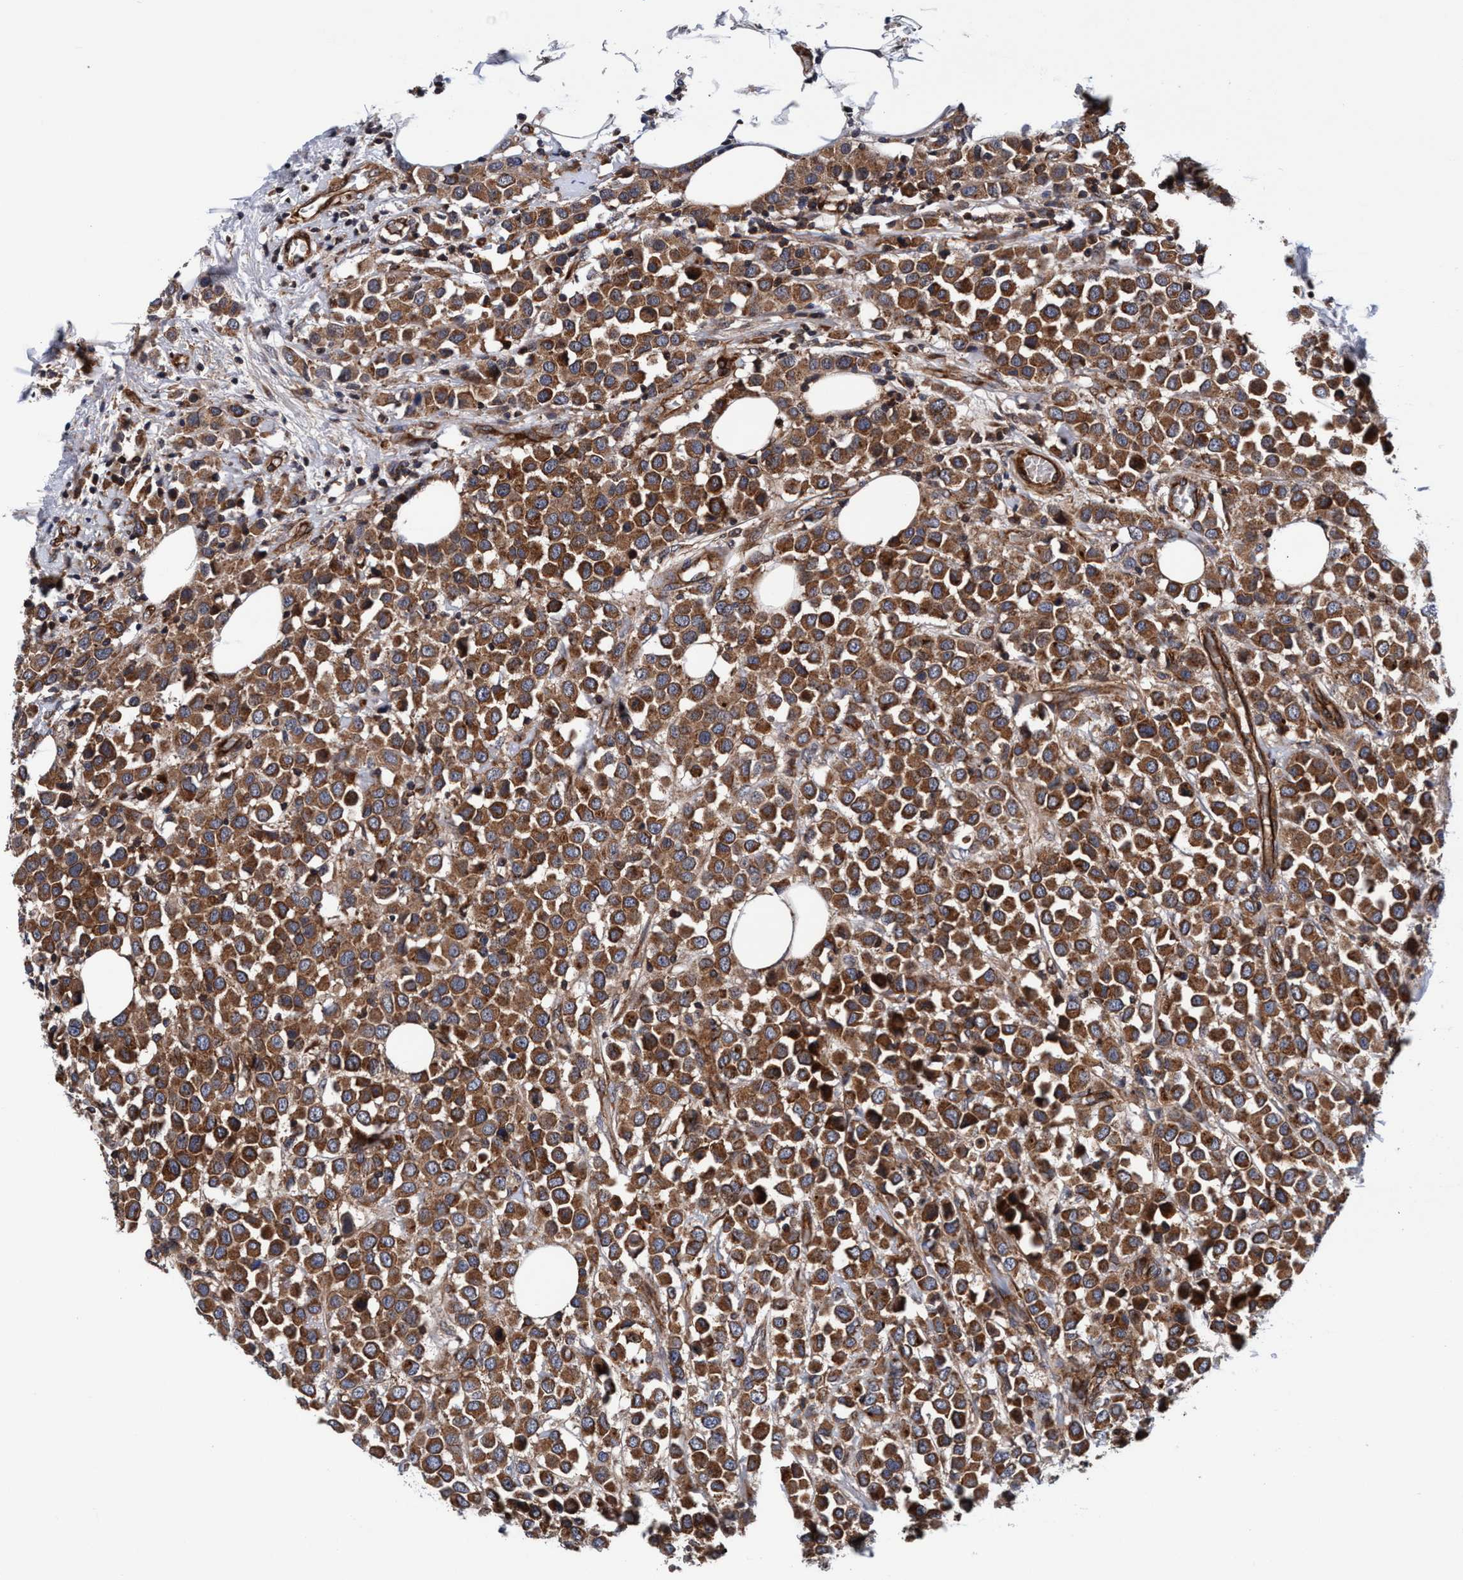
{"staining": {"intensity": "strong", "quantity": ">75%", "location": "cytoplasmic/membranous"}, "tissue": "breast cancer", "cell_type": "Tumor cells", "image_type": "cancer", "snomed": [{"axis": "morphology", "description": "Duct carcinoma"}, {"axis": "topography", "description": "Breast"}], "caption": "IHC staining of infiltrating ductal carcinoma (breast), which demonstrates high levels of strong cytoplasmic/membranous expression in about >75% of tumor cells indicating strong cytoplasmic/membranous protein expression. The staining was performed using DAB (3,3'-diaminobenzidine) (brown) for protein detection and nuclei were counterstained in hematoxylin (blue).", "gene": "MCM3AP", "patient": {"sex": "female", "age": 61}}